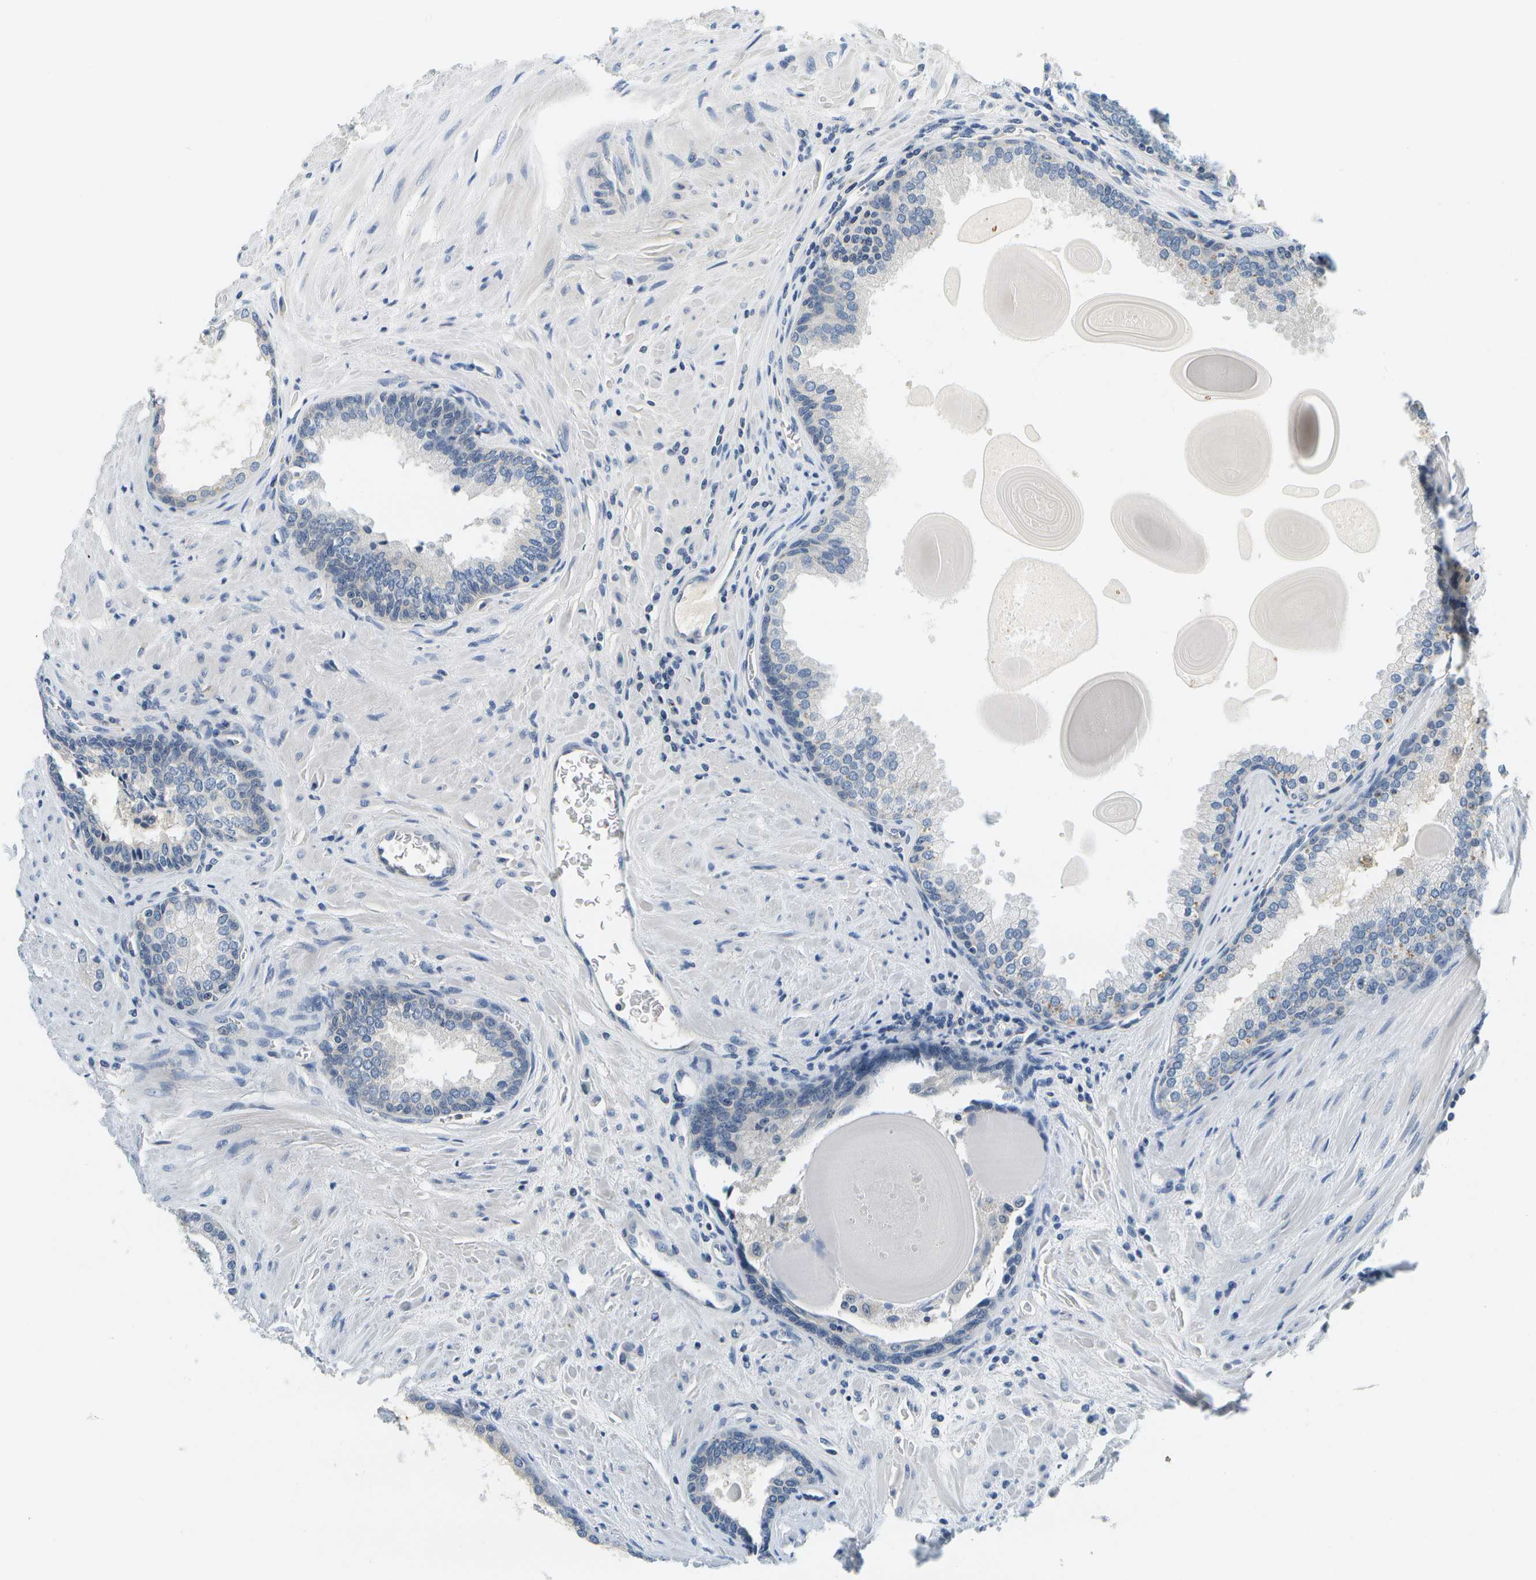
{"staining": {"intensity": "negative", "quantity": "none", "location": "none"}, "tissue": "prostate cancer", "cell_type": "Tumor cells", "image_type": "cancer", "snomed": [{"axis": "morphology", "description": "Adenocarcinoma, High grade"}, {"axis": "topography", "description": "Prostate"}], "caption": "Histopathology image shows no protein staining in tumor cells of adenocarcinoma (high-grade) (prostate) tissue.", "gene": "RASGRP2", "patient": {"sex": "male", "age": 65}}